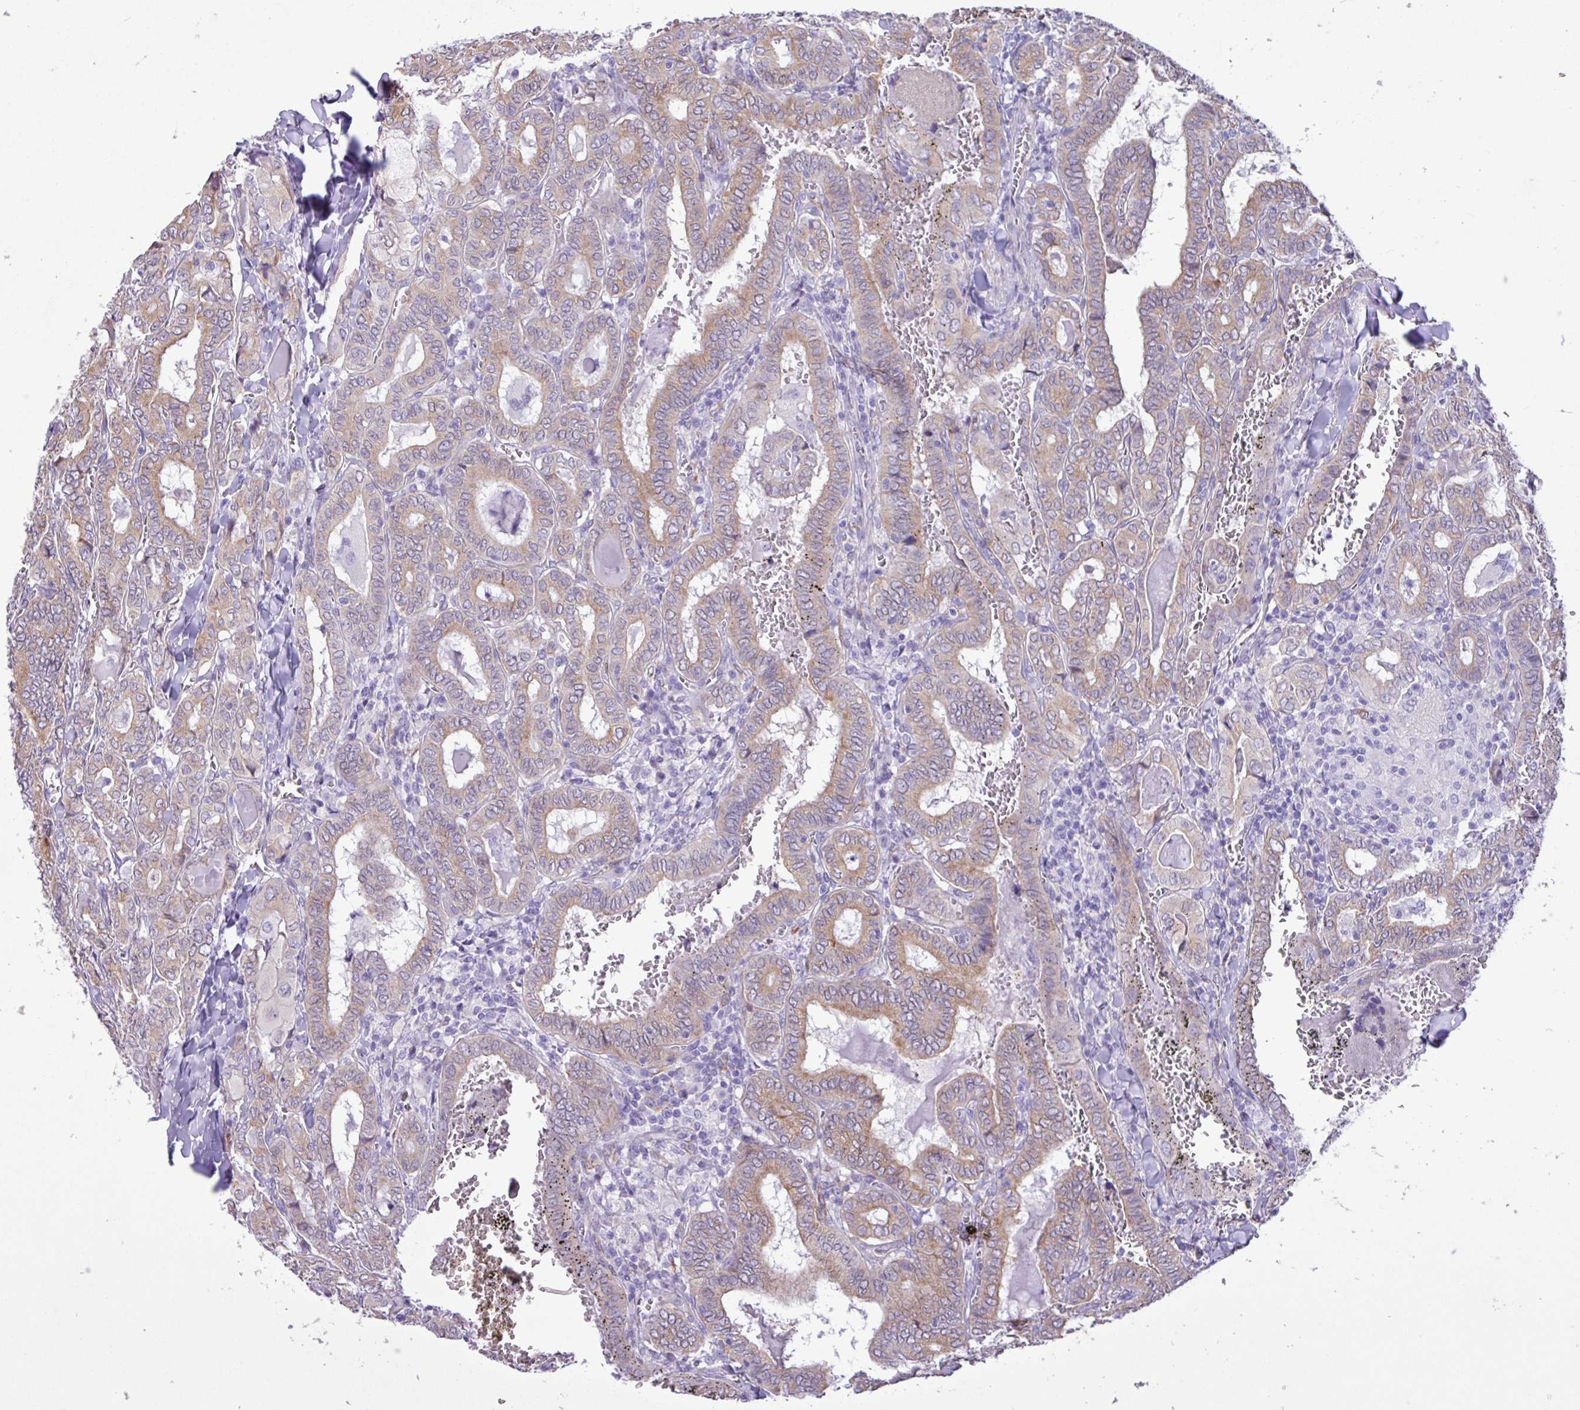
{"staining": {"intensity": "weak", "quantity": ">75%", "location": "cytoplasmic/membranous"}, "tissue": "thyroid cancer", "cell_type": "Tumor cells", "image_type": "cancer", "snomed": [{"axis": "morphology", "description": "Papillary adenocarcinoma, NOS"}, {"axis": "topography", "description": "Thyroid gland"}], "caption": "Protein analysis of thyroid cancer tissue reveals weak cytoplasmic/membranous positivity in about >75% of tumor cells.", "gene": "SLC38A1", "patient": {"sex": "female", "age": 72}}